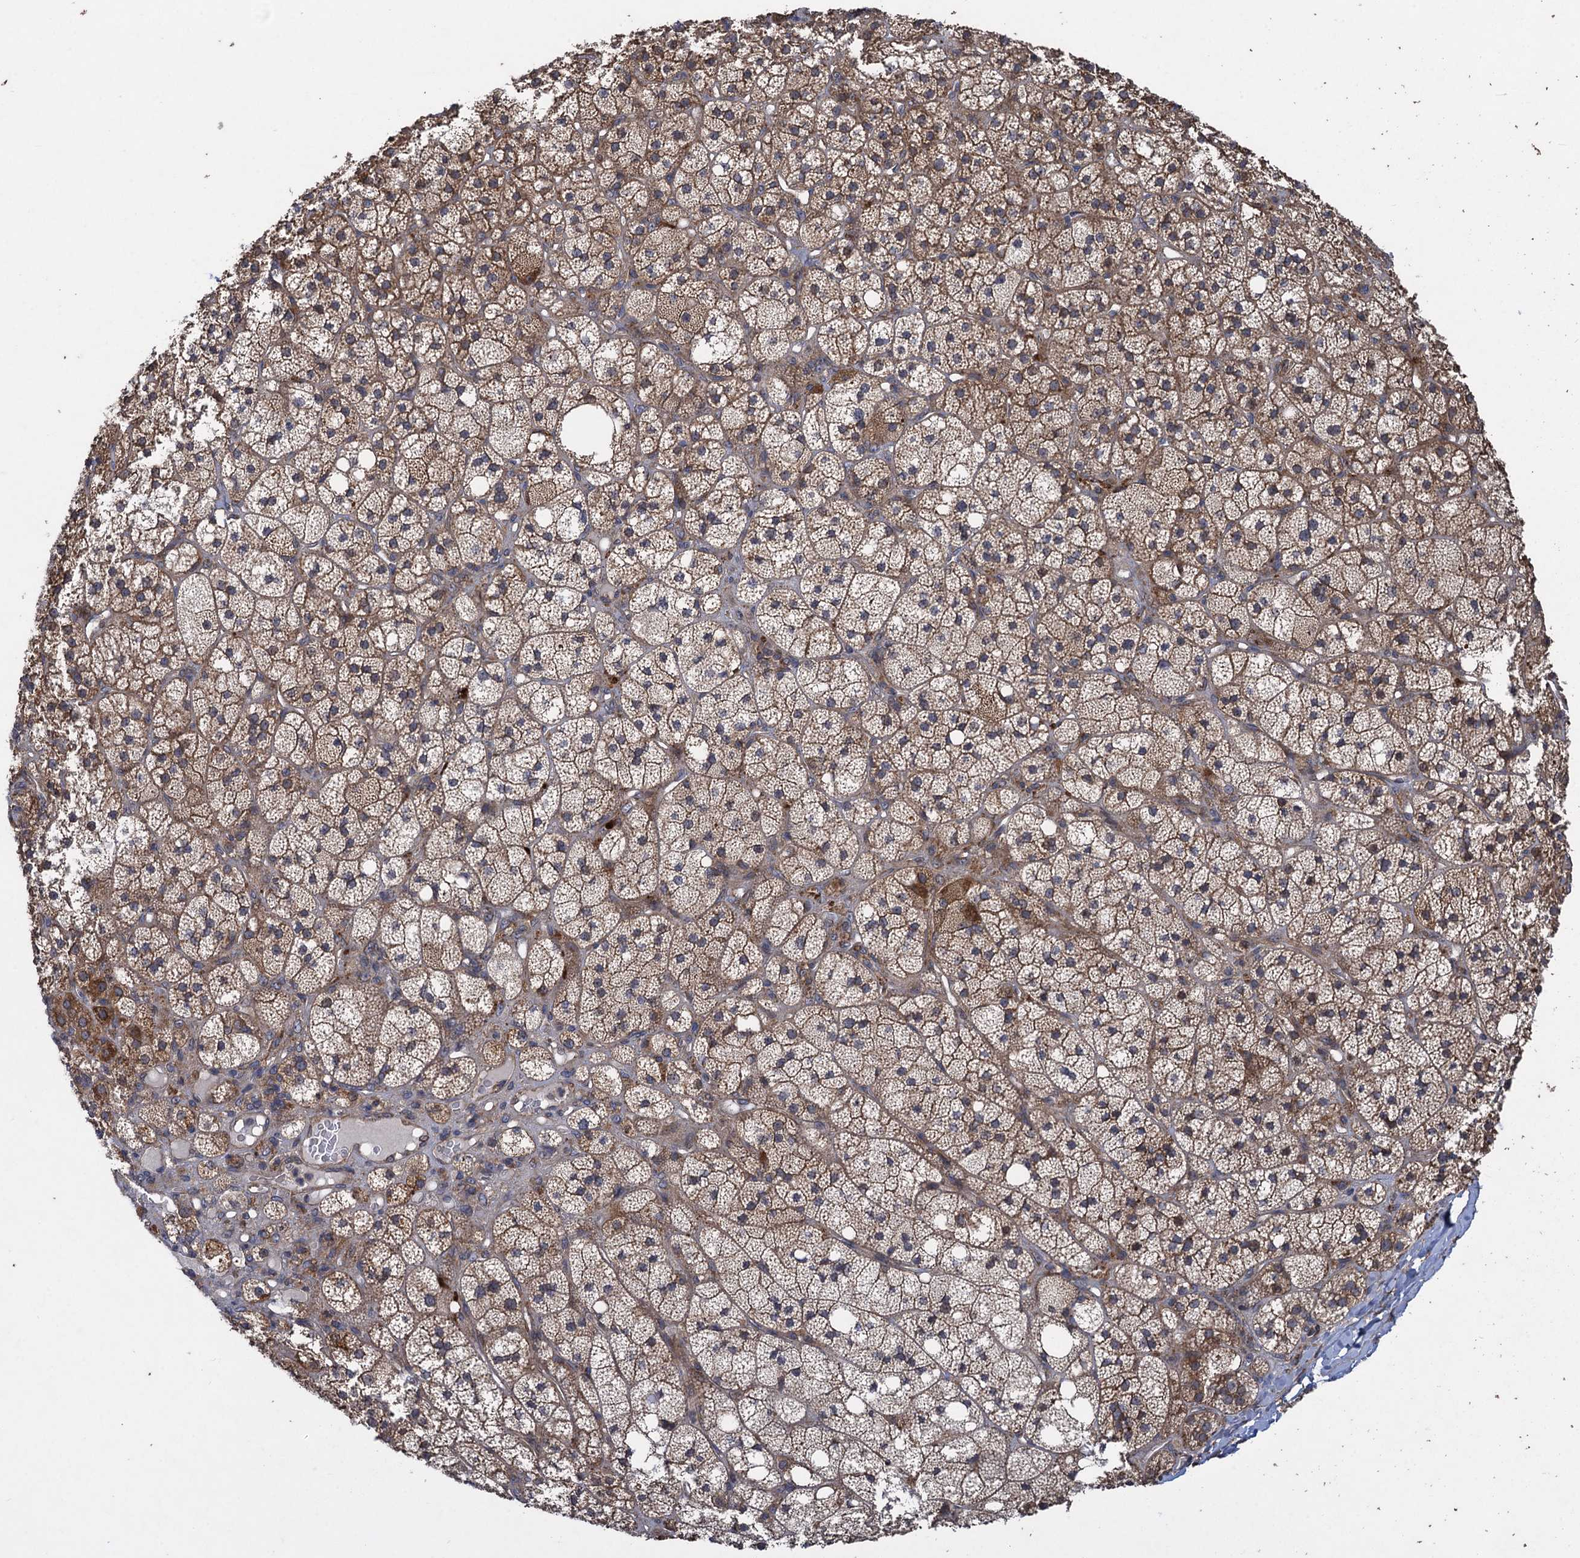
{"staining": {"intensity": "moderate", "quantity": ">75%", "location": "cytoplasmic/membranous"}, "tissue": "adrenal gland", "cell_type": "Glandular cells", "image_type": "normal", "snomed": [{"axis": "morphology", "description": "Normal tissue, NOS"}, {"axis": "topography", "description": "Adrenal gland"}], "caption": "Brown immunohistochemical staining in unremarkable human adrenal gland displays moderate cytoplasmic/membranous staining in about >75% of glandular cells. (brown staining indicates protein expression, while blue staining denotes nuclei).", "gene": "HAUS1", "patient": {"sex": "male", "age": 61}}